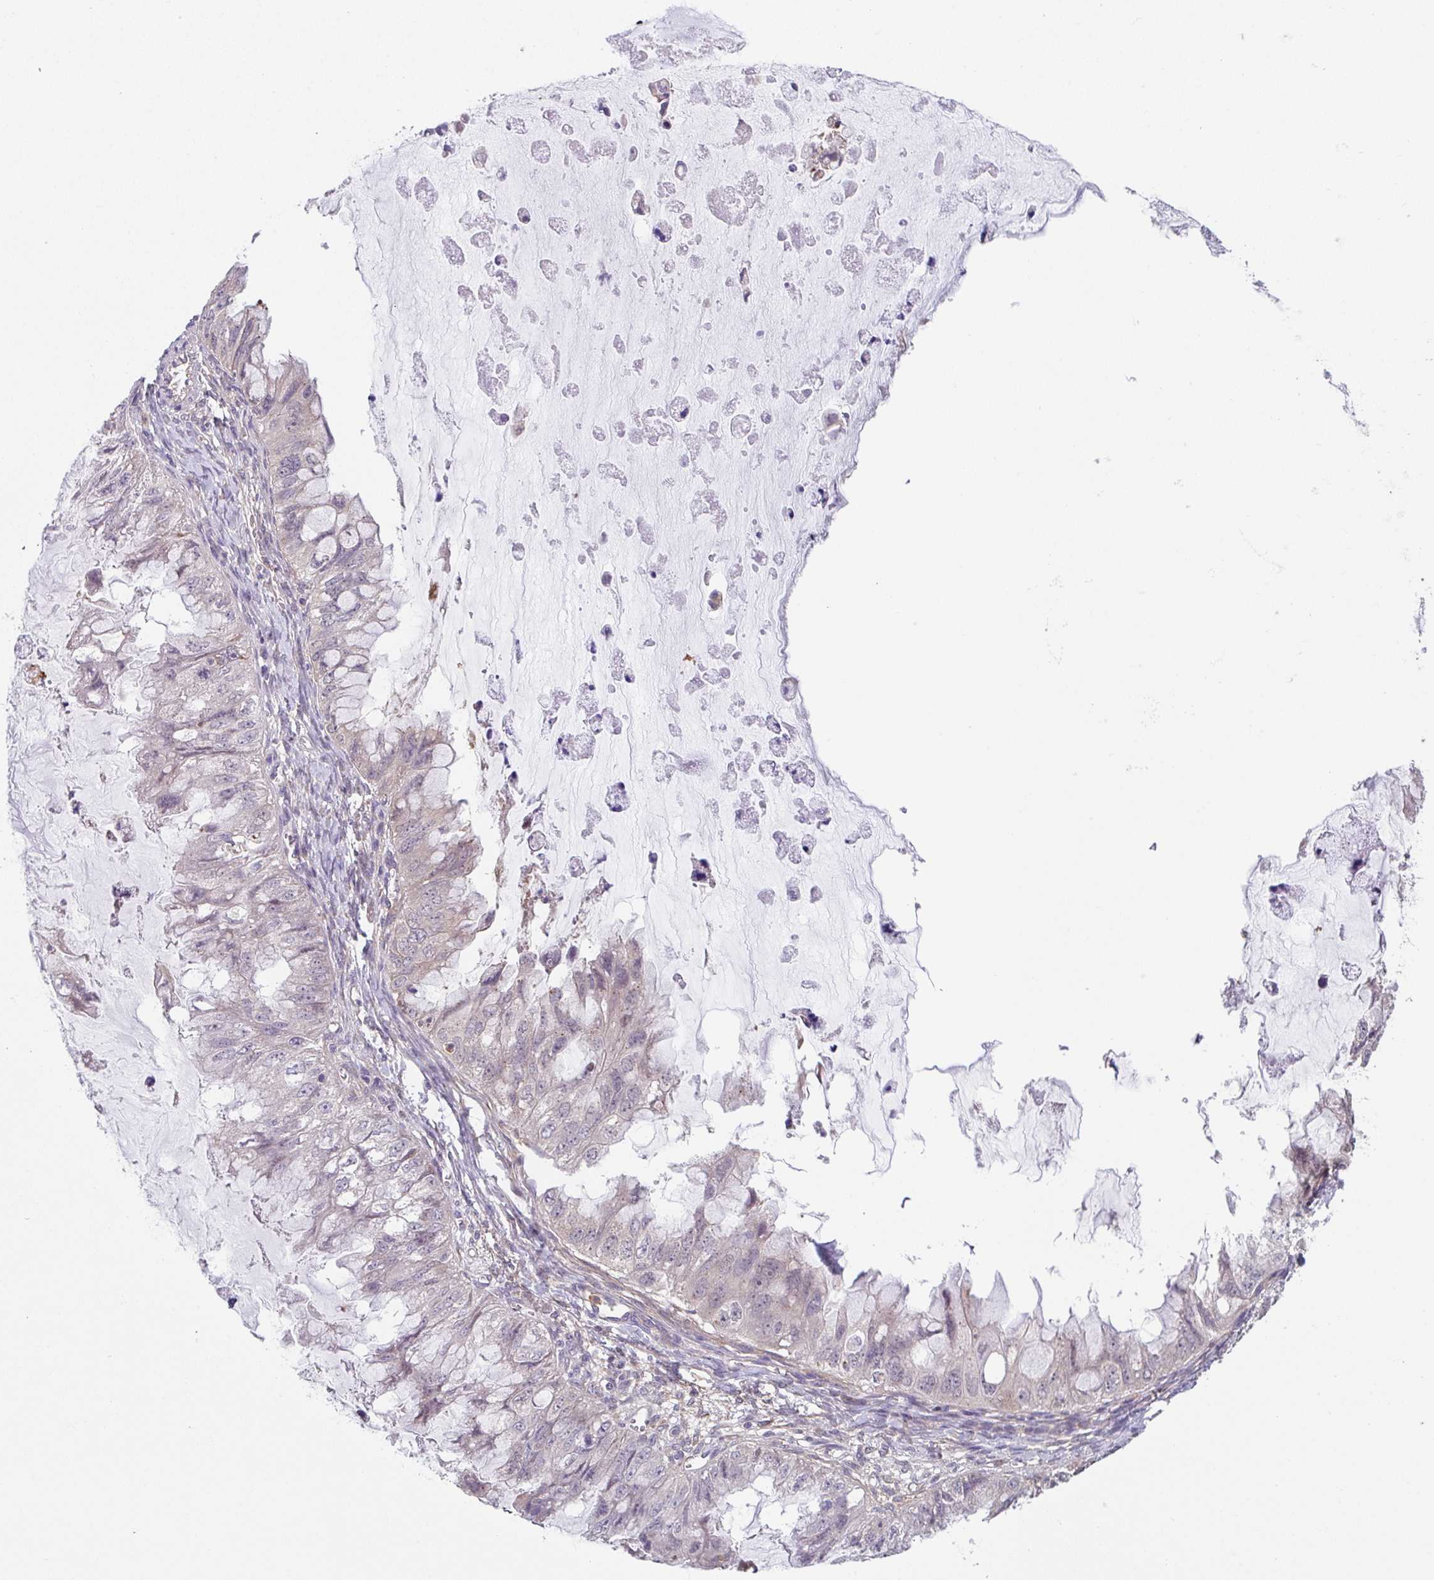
{"staining": {"intensity": "negative", "quantity": "none", "location": "none"}, "tissue": "ovarian cancer", "cell_type": "Tumor cells", "image_type": "cancer", "snomed": [{"axis": "morphology", "description": "Cystadenocarcinoma, mucinous, NOS"}, {"axis": "topography", "description": "Ovary"}], "caption": "Immunohistochemical staining of ovarian cancer displays no significant positivity in tumor cells.", "gene": "TSPAN31", "patient": {"sex": "female", "age": 72}}